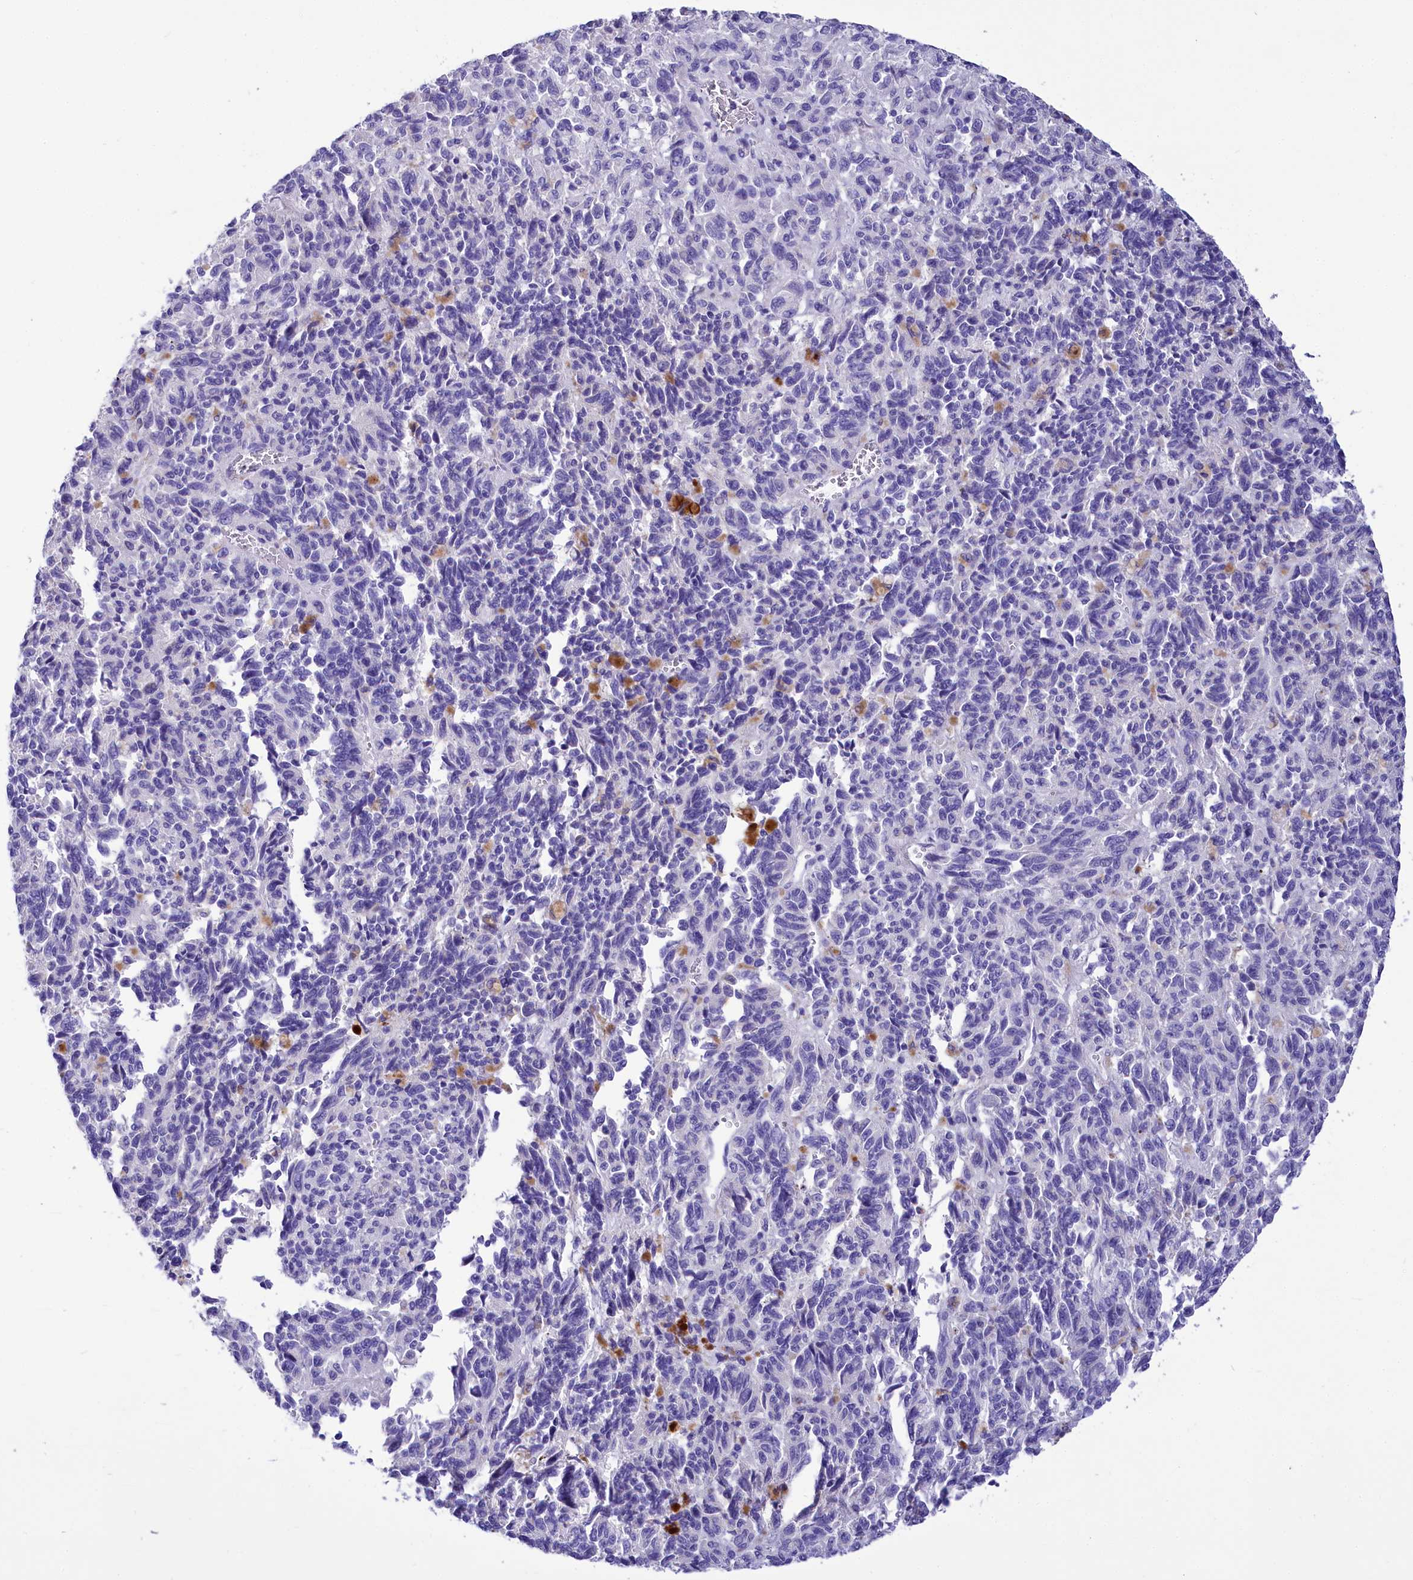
{"staining": {"intensity": "negative", "quantity": "none", "location": "none"}, "tissue": "melanoma", "cell_type": "Tumor cells", "image_type": "cancer", "snomed": [{"axis": "morphology", "description": "Malignant melanoma, Metastatic site"}, {"axis": "topography", "description": "Lung"}], "caption": "Histopathology image shows no significant protein positivity in tumor cells of malignant melanoma (metastatic site). (Immunohistochemistry, brightfield microscopy, high magnification).", "gene": "TTC36", "patient": {"sex": "male", "age": 64}}